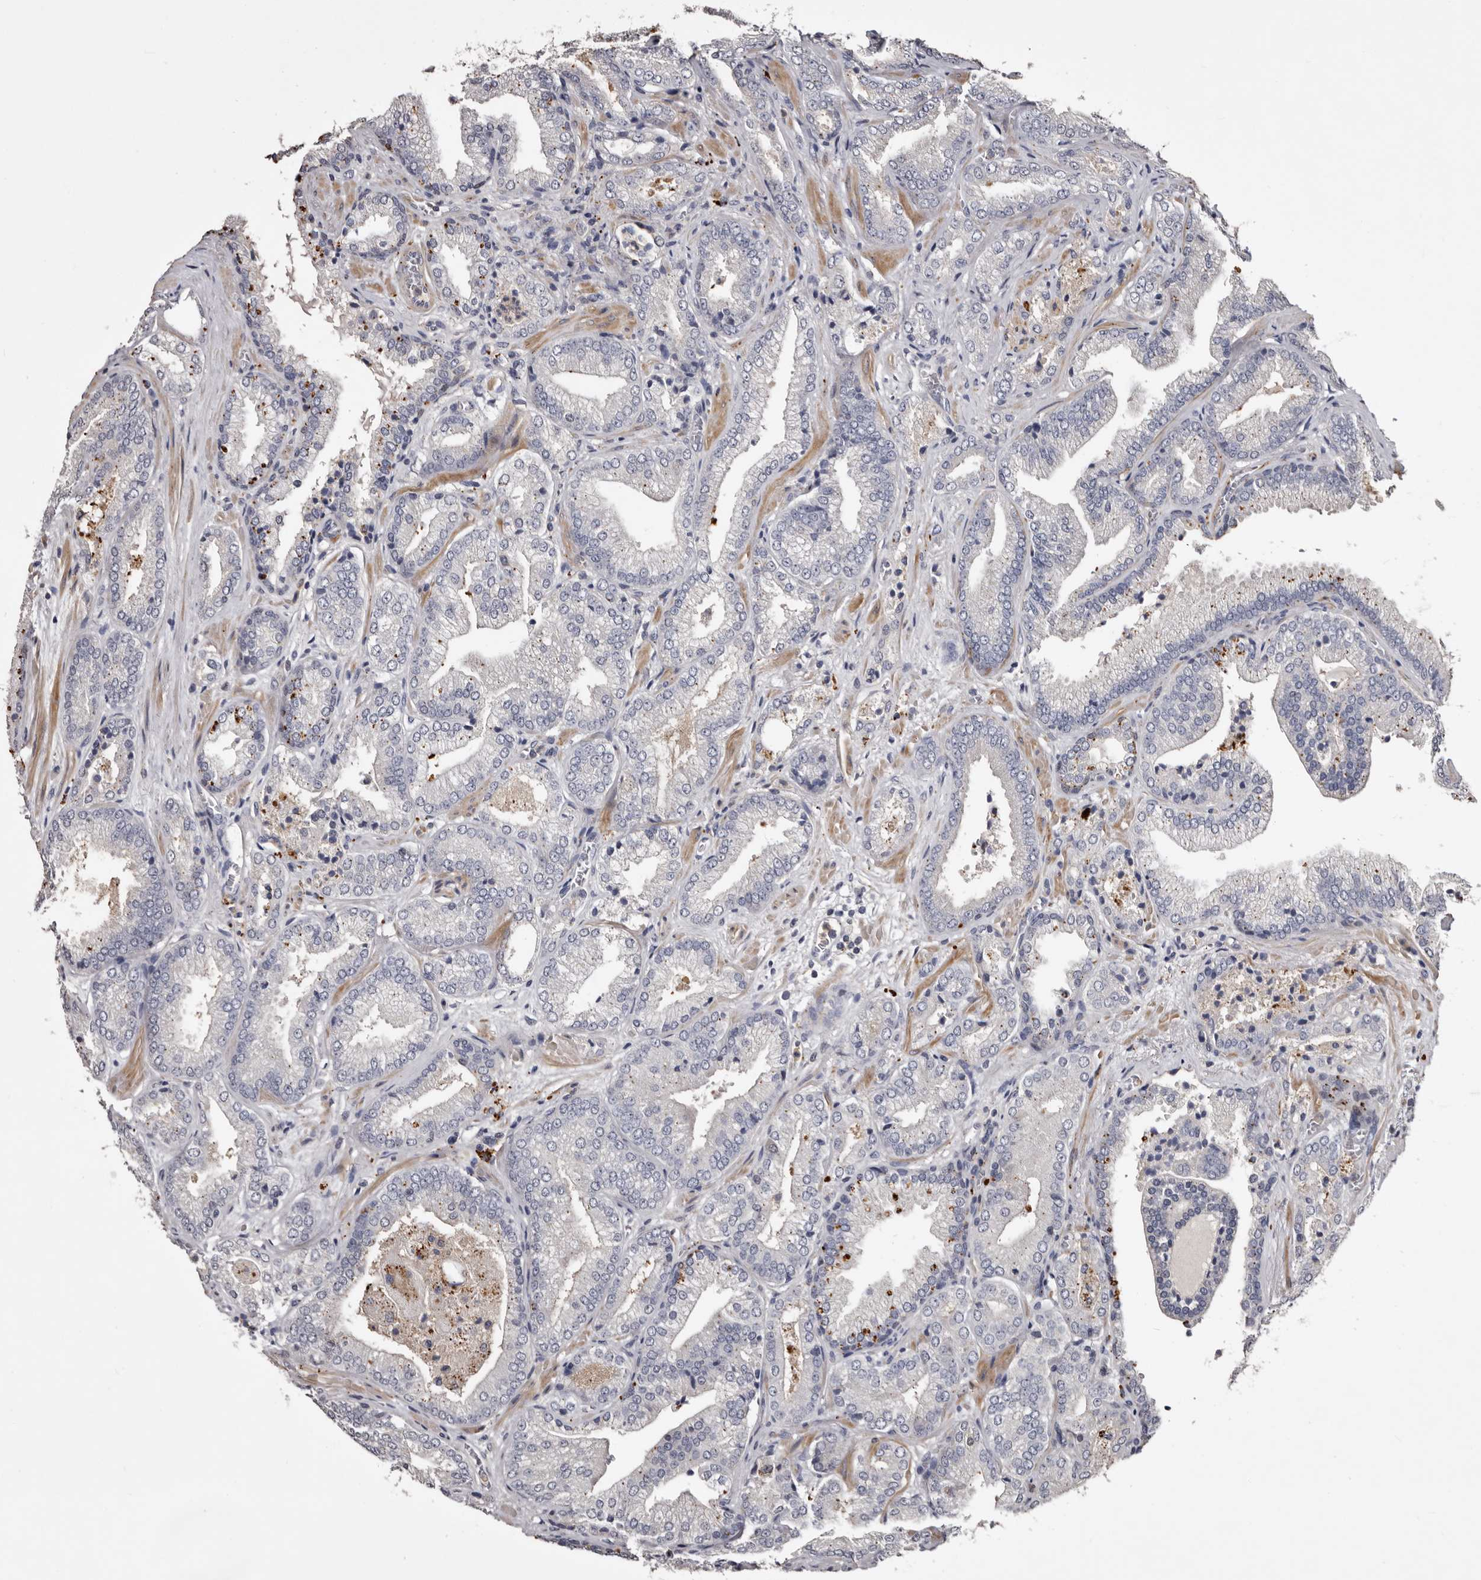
{"staining": {"intensity": "negative", "quantity": "none", "location": "none"}, "tissue": "prostate cancer", "cell_type": "Tumor cells", "image_type": "cancer", "snomed": [{"axis": "morphology", "description": "Adenocarcinoma, Low grade"}, {"axis": "topography", "description": "Prostate"}], "caption": "Tumor cells are negative for protein expression in human prostate cancer (adenocarcinoma (low-grade)).", "gene": "SLC10A4", "patient": {"sex": "male", "age": 62}}